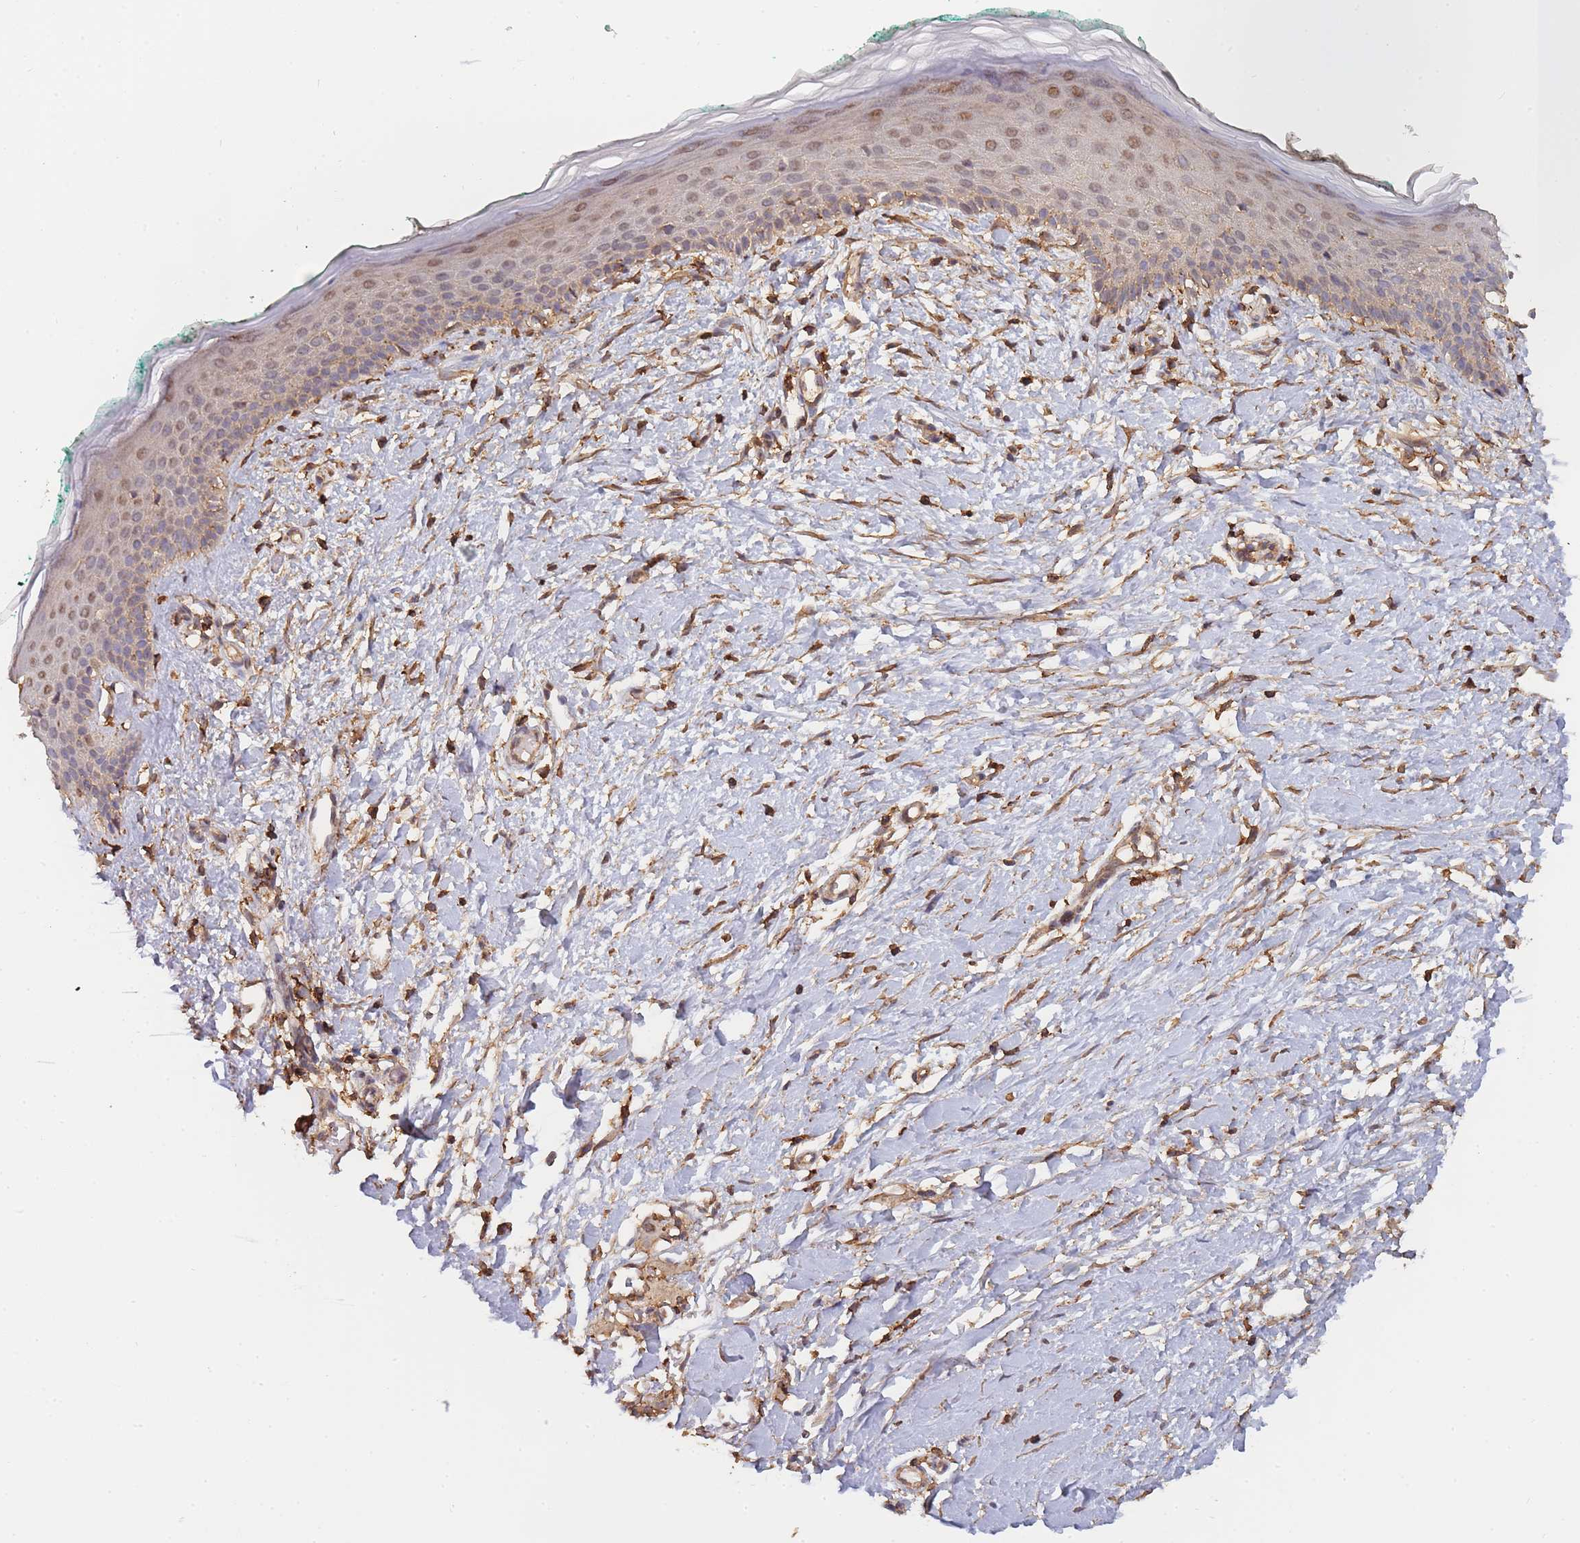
{"staining": {"intensity": "moderate", "quantity": ">75%", "location": "cytoplasmic/membranous,nuclear"}, "tissue": "skin", "cell_type": "Fibroblasts", "image_type": "normal", "snomed": [{"axis": "morphology", "description": "Normal tissue, NOS"}, {"axis": "morphology", "description": "Malignant melanoma, NOS"}, {"axis": "topography", "description": "Skin"}], "caption": "Human skin stained with a brown dye shows moderate cytoplasmic/membranous,nuclear positive expression in about >75% of fibroblasts.", "gene": "METRN", "patient": {"sex": "male", "age": 62}}